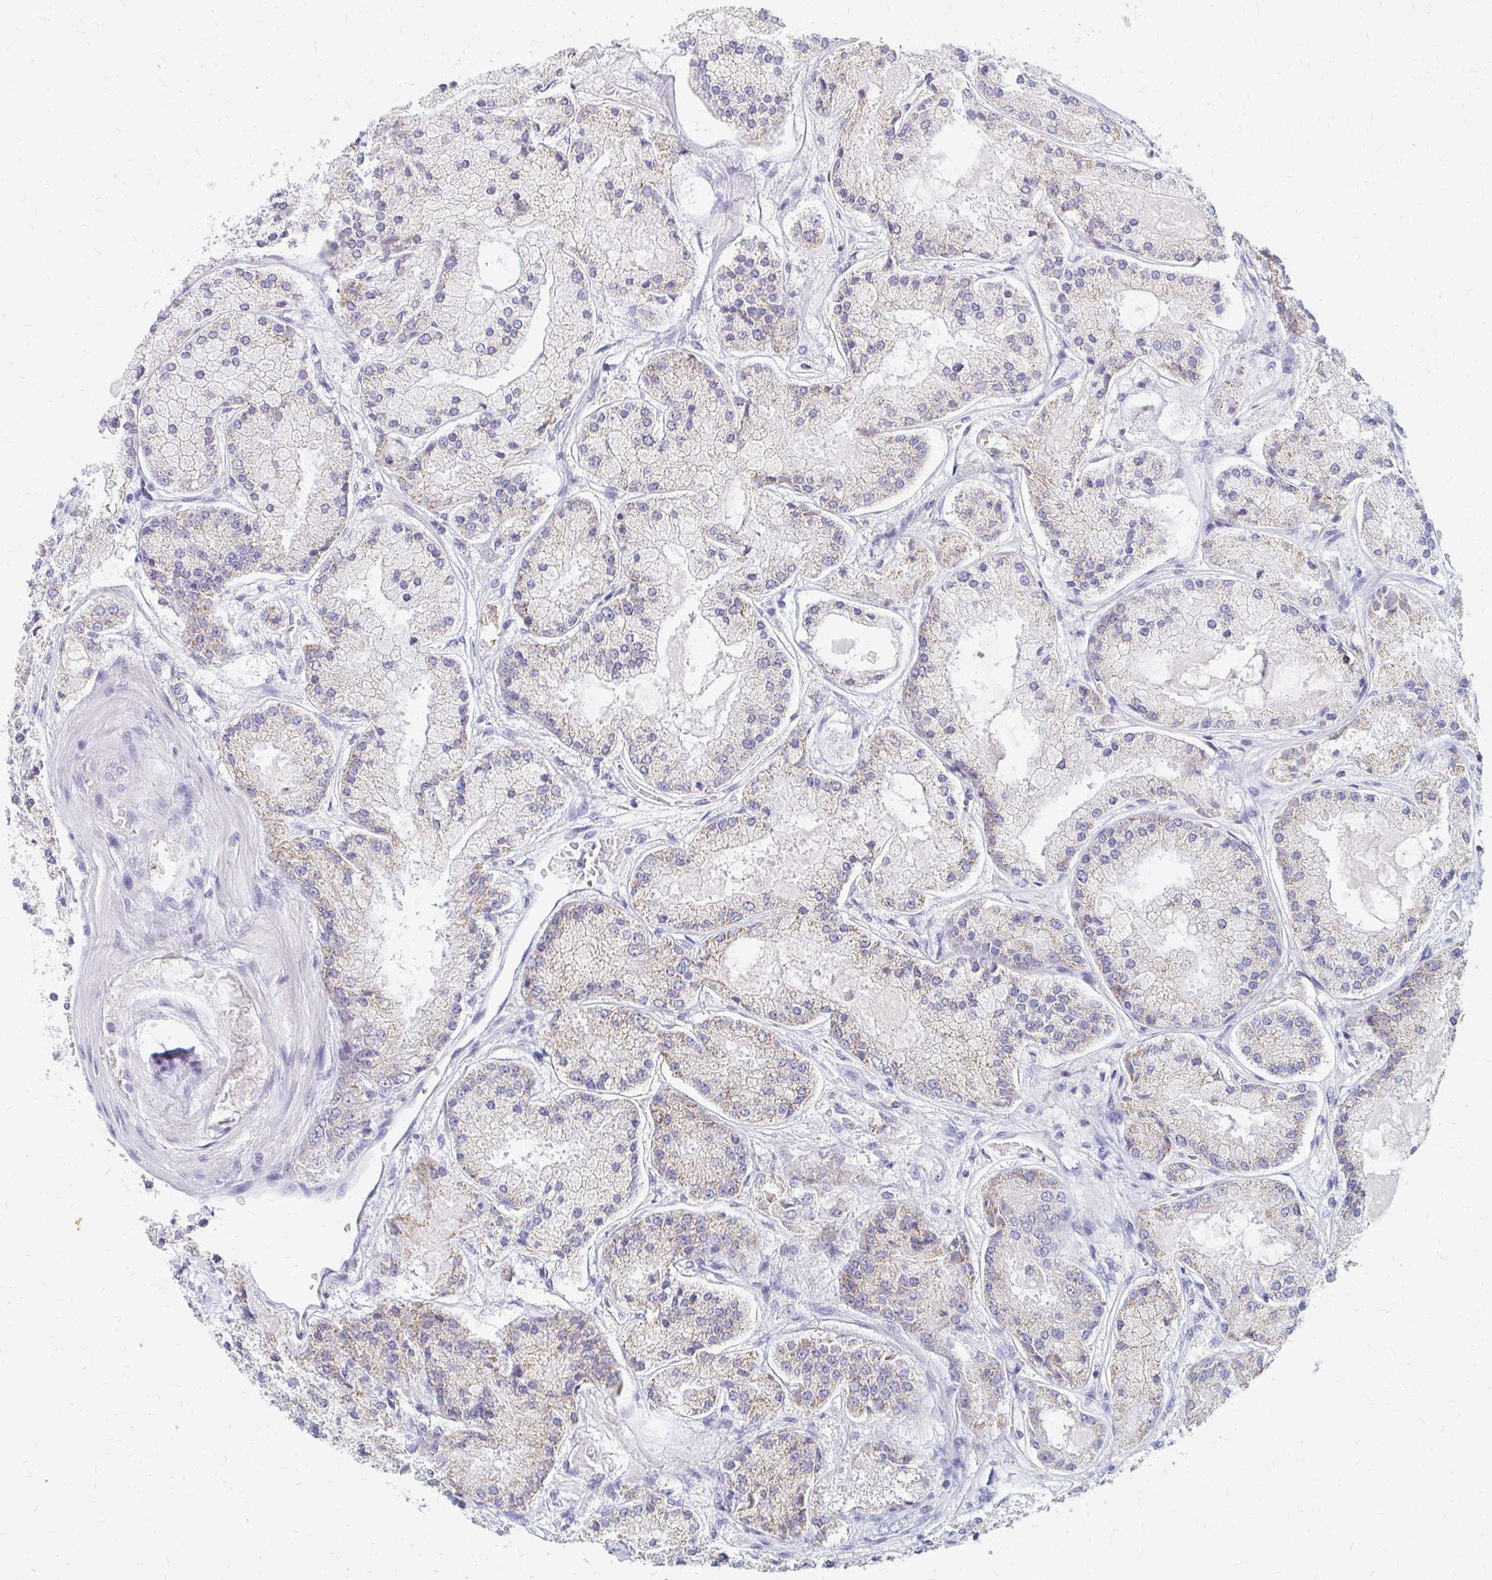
{"staining": {"intensity": "moderate", "quantity": "25%-75%", "location": "cytoplasmic/membranous"}, "tissue": "prostate cancer", "cell_type": "Tumor cells", "image_type": "cancer", "snomed": [{"axis": "morphology", "description": "Adenocarcinoma, High grade"}, {"axis": "topography", "description": "Prostate"}], "caption": "The immunohistochemical stain highlights moderate cytoplasmic/membranous staining in tumor cells of prostate cancer (adenocarcinoma (high-grade)) tissue.", "gene": "OR10V1", "patient": {"sex": "male", "age": 67}}